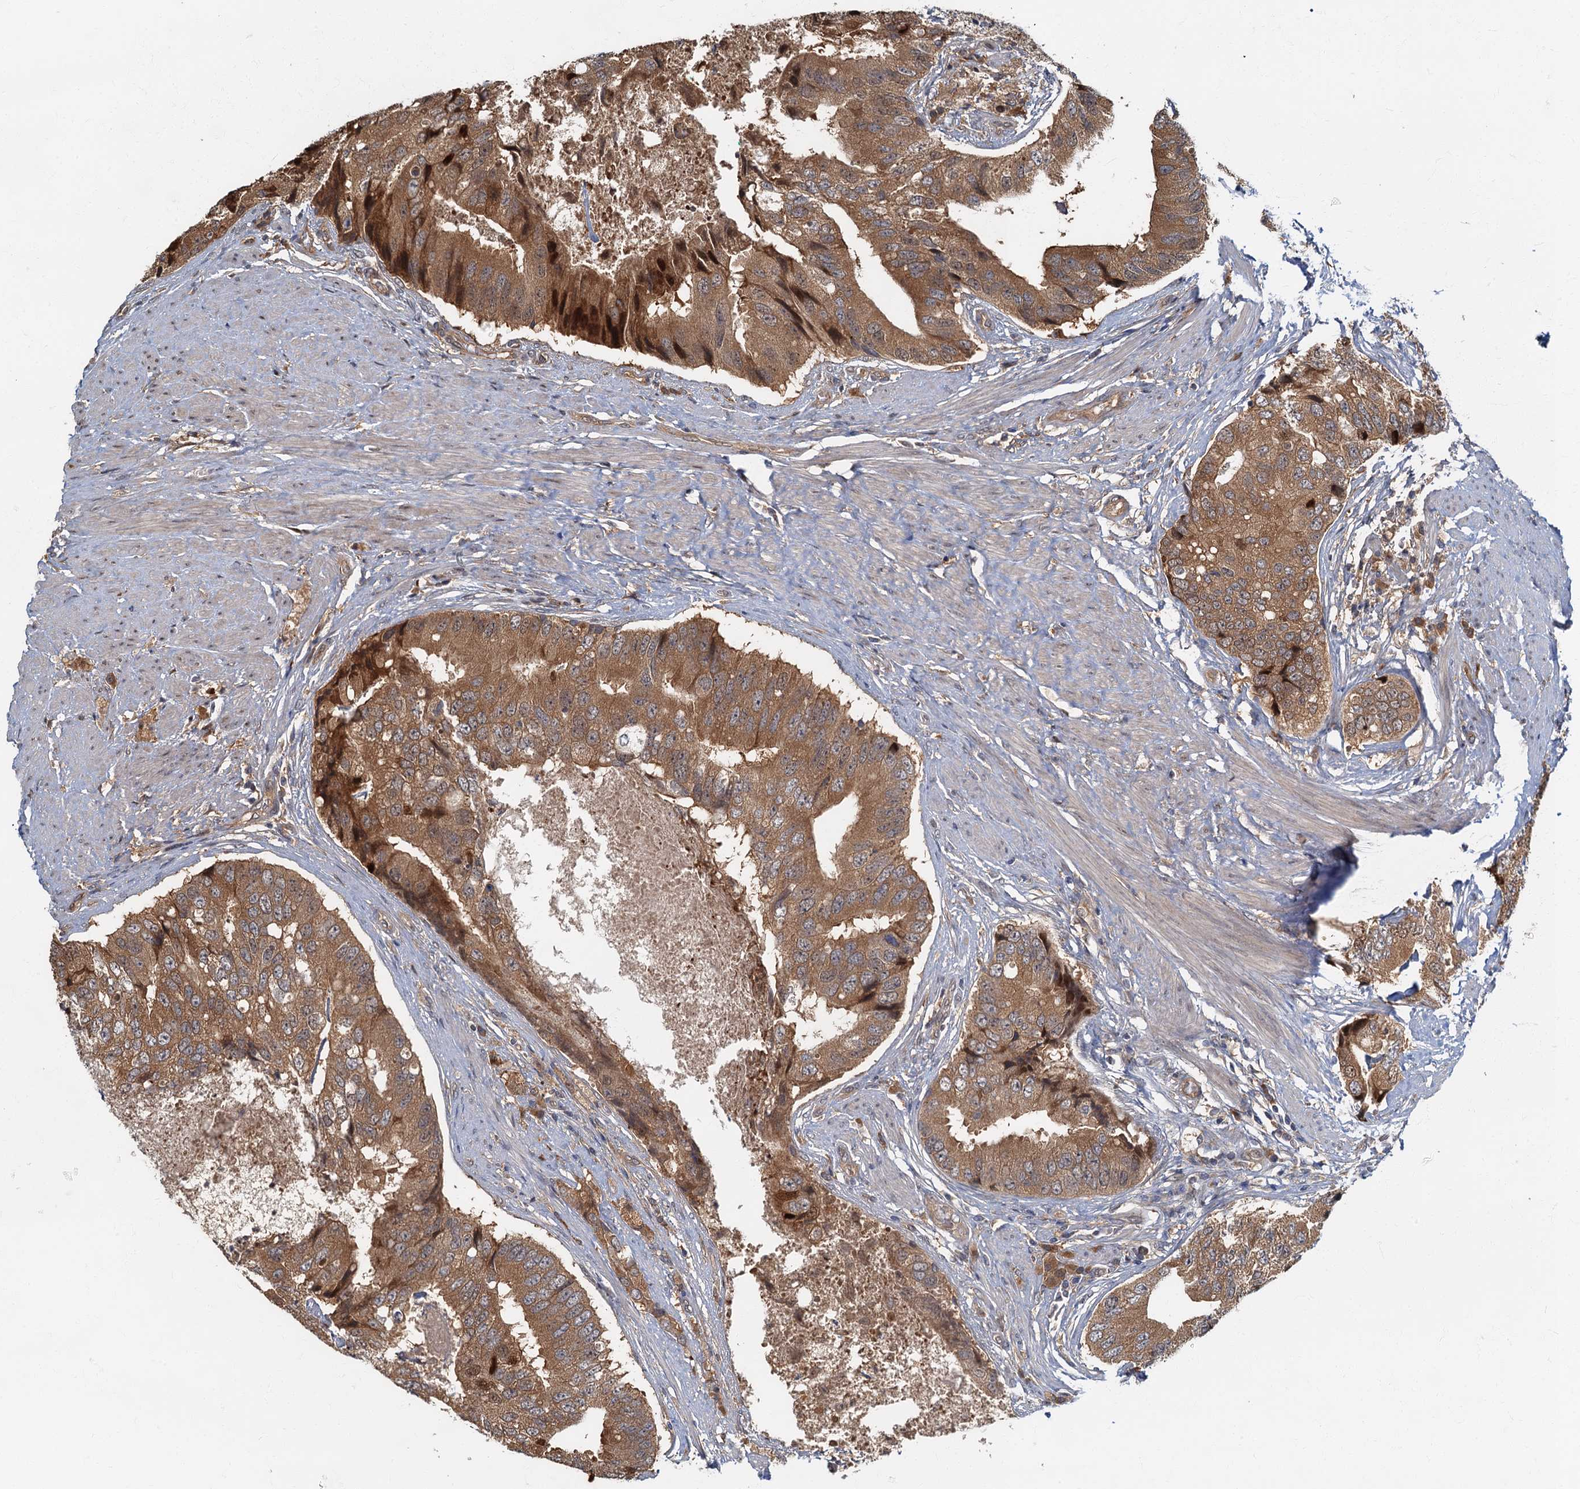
{"staining": {"intensity": "moderate", "quantity": ">75%", "location": "cytoplasmic/membranous,nuclear"}, "tissue": "prostate cancer", "cell_type": "Tumor cells", "image_type": "cancer", "snomed": [{"axis": "morphology", "description": "Adenocarcinoma, High grade"}, {"axis": "topography", "description": "Prostate"}], "caption": "Prostate cancer was stained to show a protein in brown. There is medium levels of moderate cytoplasmic/membranous and nuclear staining in about >75% of tumor cells.", "gene": "TBCK", "patient": {"sex": "male", "age": 70}}